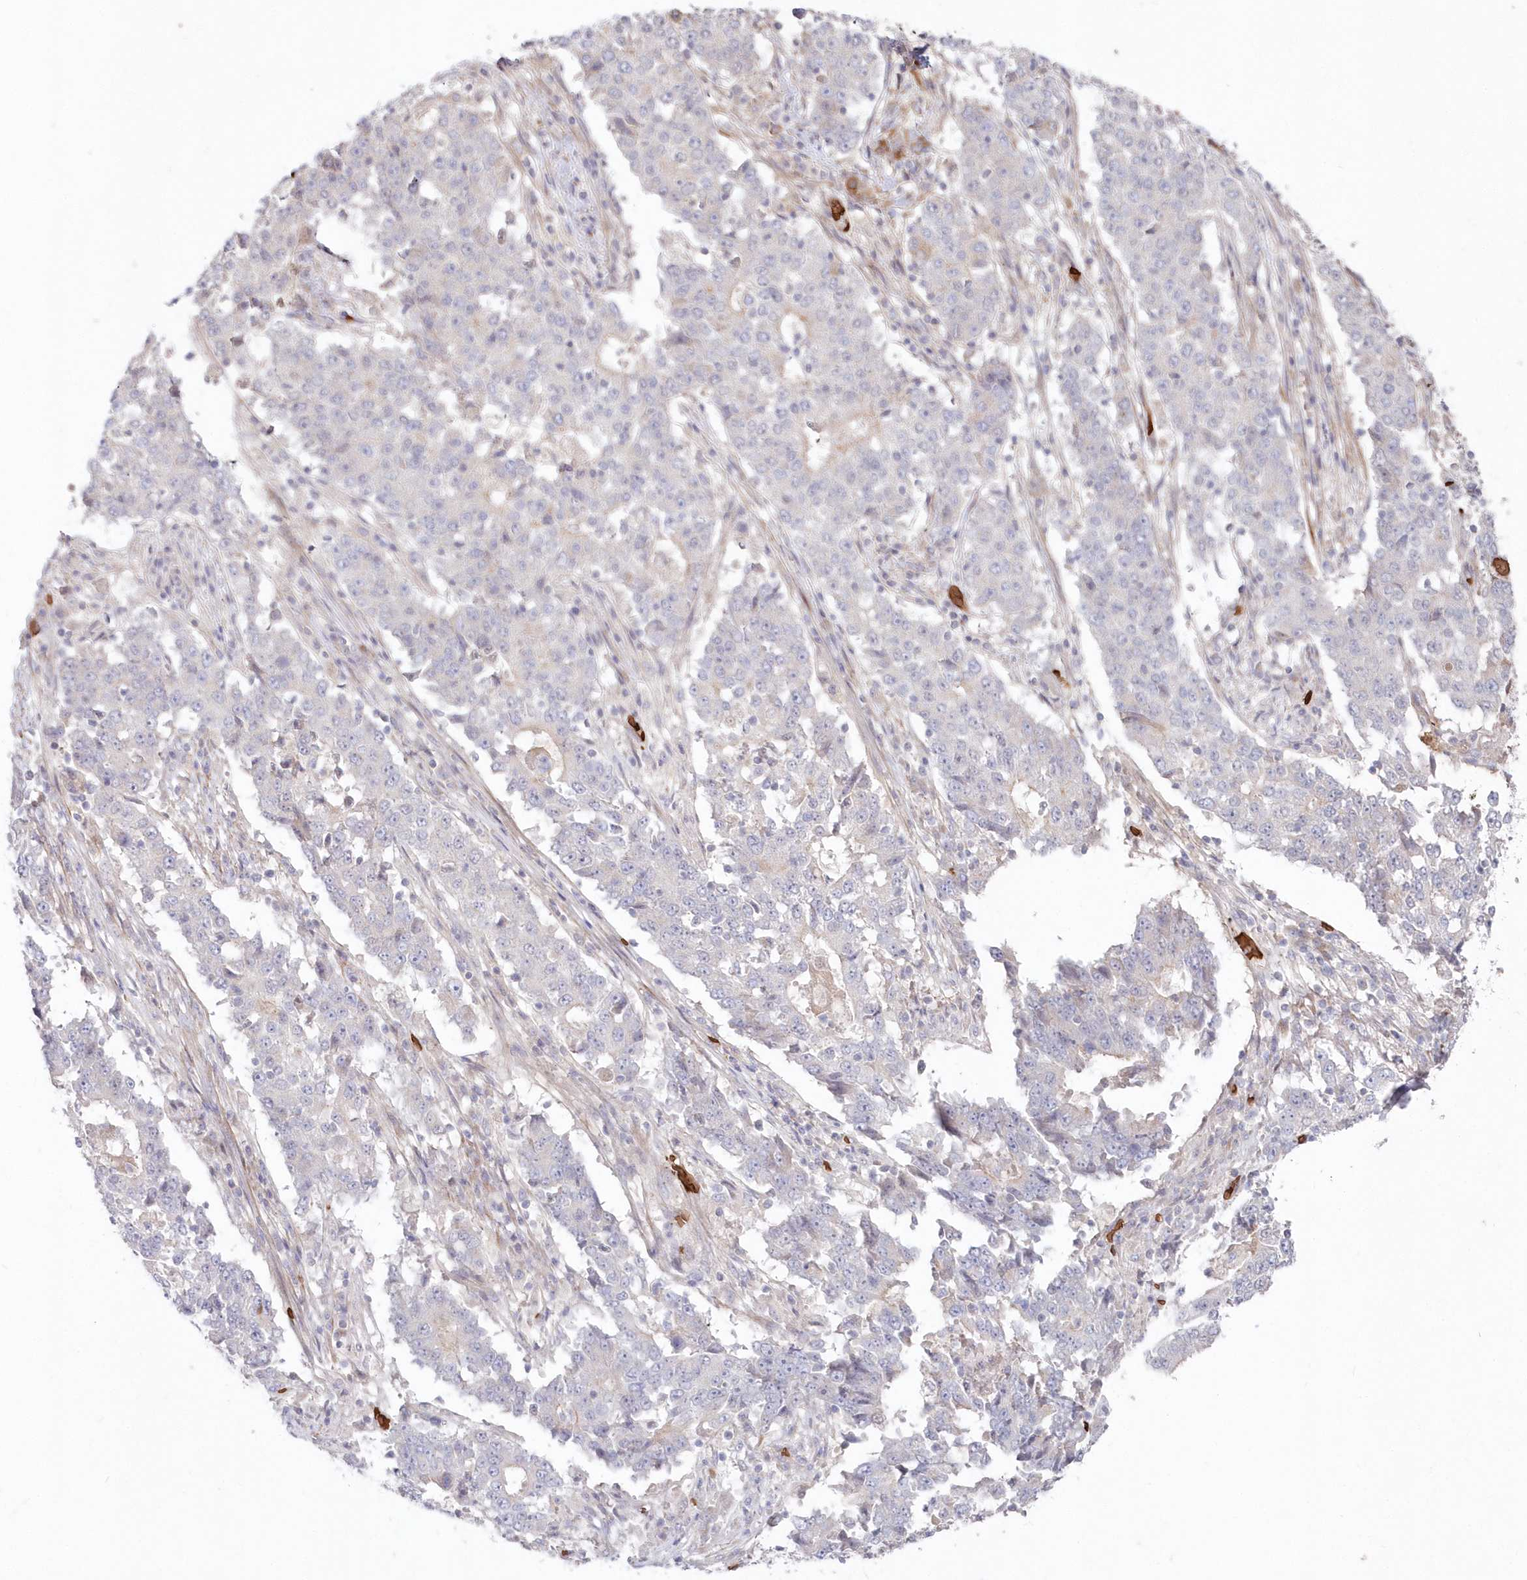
{"staining": {"intensity": "negative", "quantity": "none", "location": "none"}, "tissue": "stomach cancer", "cell_type": "Tumor cells", "image_type": "cancer", "snomed": [{"axis": "morphology", "description": "Adenocarcinoma, NOS"}, {"axis": "topography", "description": "Stomach"}], "caption": "DAB (3,3'-diaminobenzidine) immunohistochemical staining of stomach cancer reveals no significant expression in tumor cells. (DAB immunohistochemistry (IHC) visualized using brightfield microscopy, high magnification).", "gene": "SERINC1", "patient": {"sex": "male", "age": 59}}